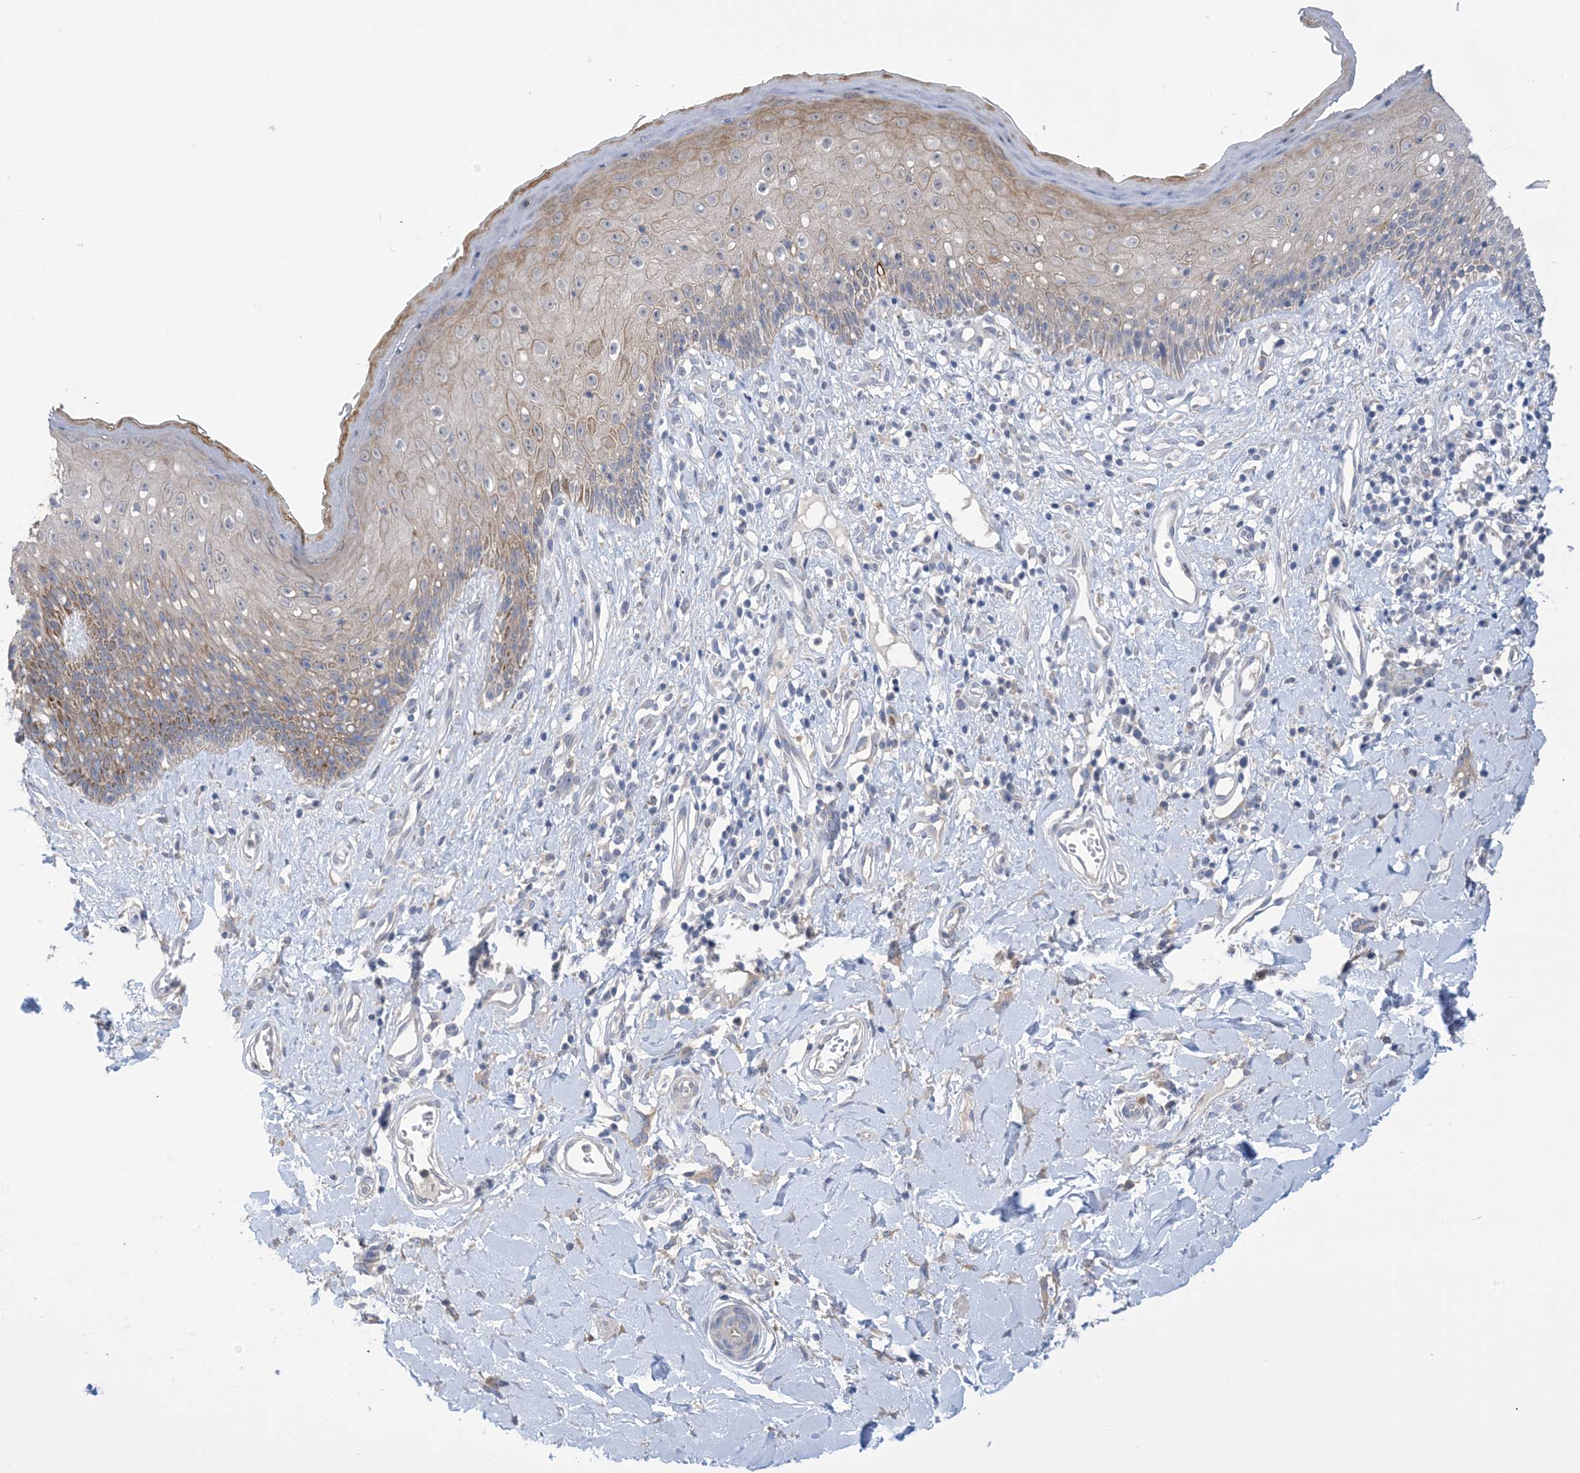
{"staining": {"intensity": "moderate", "quantity": "<25%", "location": "cytoplasmic/membranous"}, "tissue": "skin", "cell_type": "Epidermal cells", "image_type": "normal", "snomed": [{"axis": "morphology", "description": "Normal tissue, NOS"}, {"axis": "morphology", "description": "Squamous cell carcinoma, NOS"}, {"axis": "topography", "description": "Vulva"}], "caption": "Unremarkable skin was stained to show a protein in brown. There is low levels of moderate cytoplasmic/membranous positivity in approximately <25% of epidermal cells.", "gene": "TTYH1", "patient": {"sex": "female", "age": 85}}